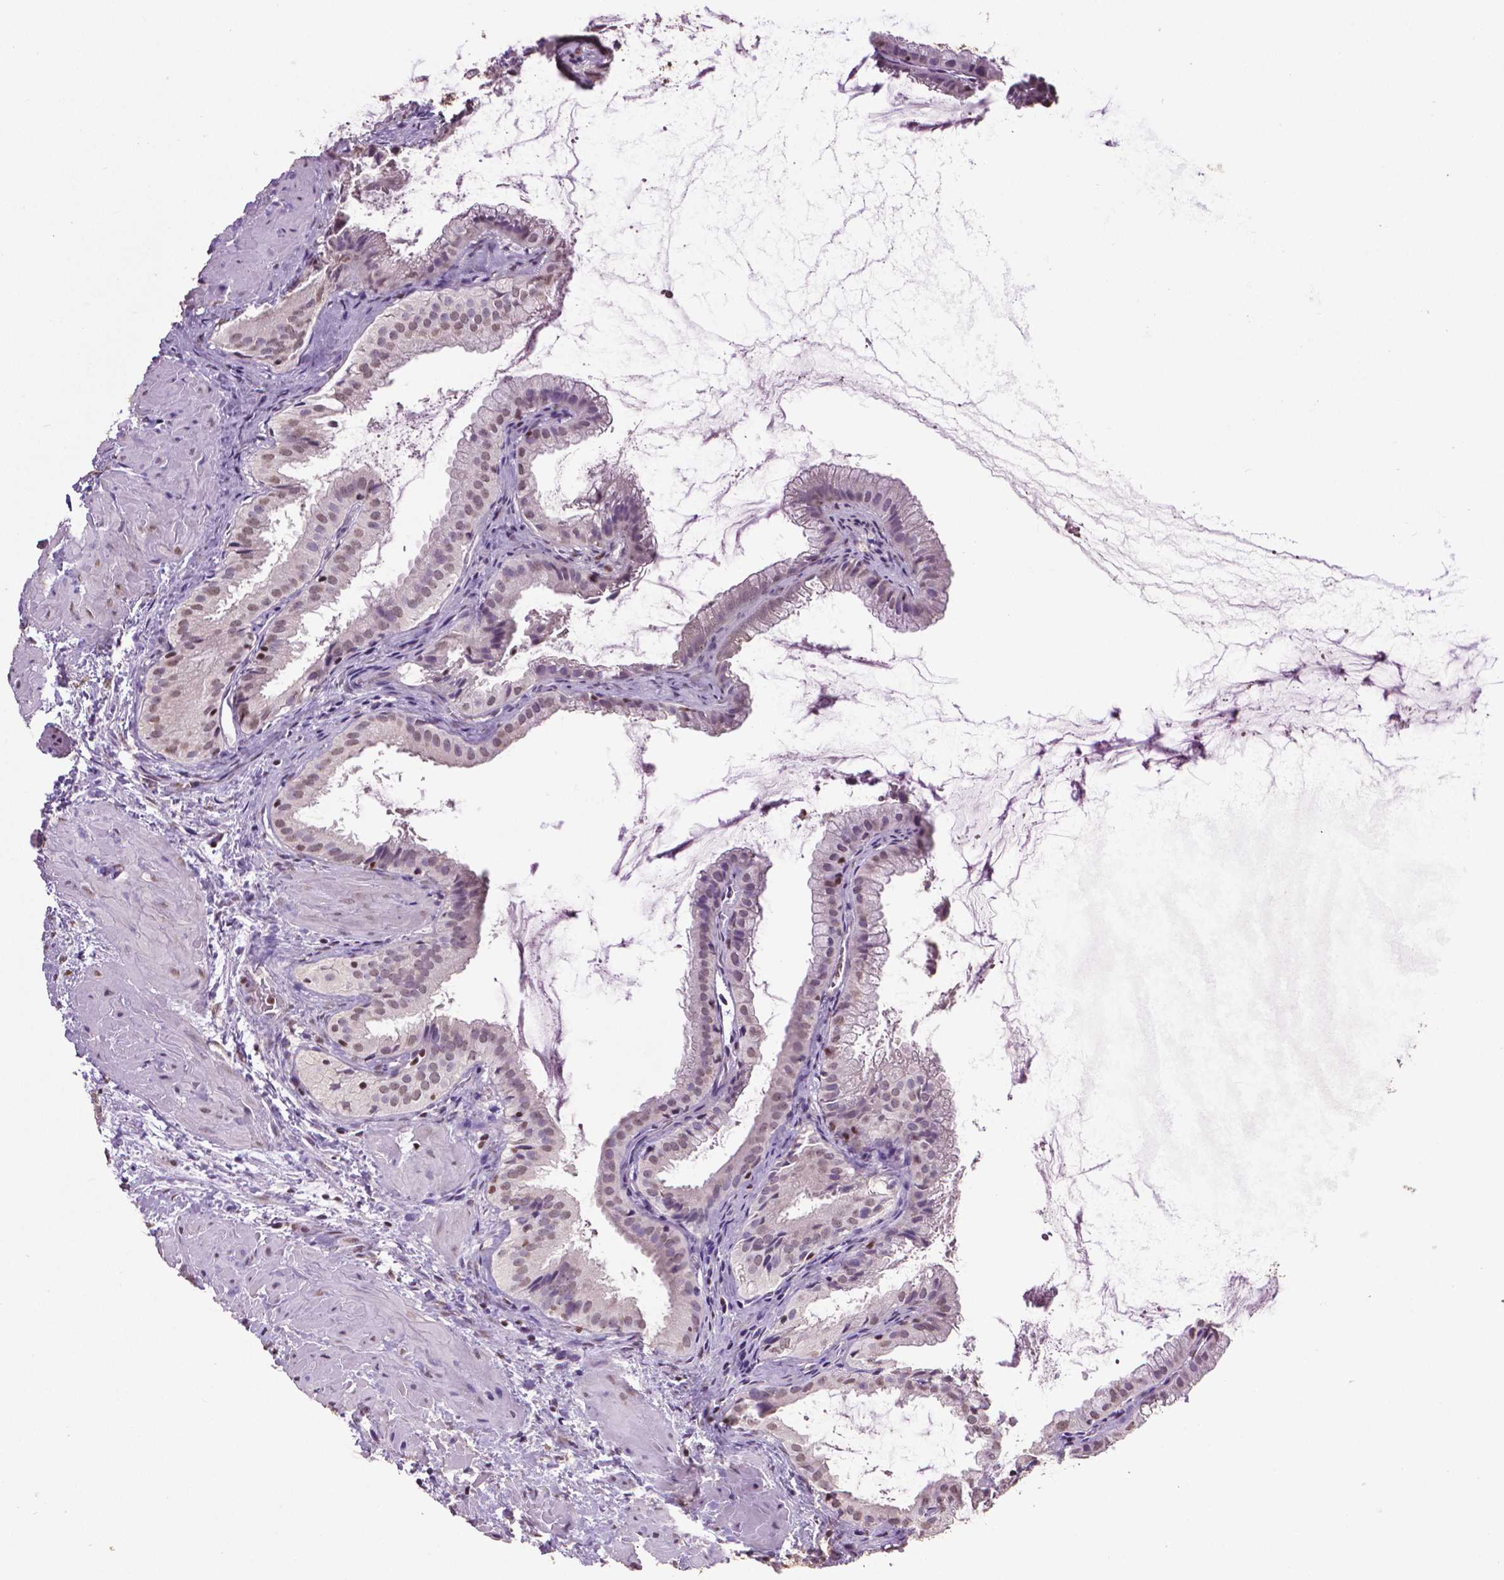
{"staining": {"intensity": "weak", "quantity": "25%-75%", "location": "nuclear"}, "tissue": "gallbladder", "cell_type": "Glandular cells", "image_type": "normal", "snomed": [{"axis": "morphology", "description": "Normal tissue, NOS"}, {"axis": "topography", "description": "Gallbladder"}], "caption": "Glandular cells reveal low levels of weak nuclear positivity in approximately 25%-75% of cells in benign human gallbladder.", "gene": "RUNX3", "patient": {"sex": "male", "age": 70}}